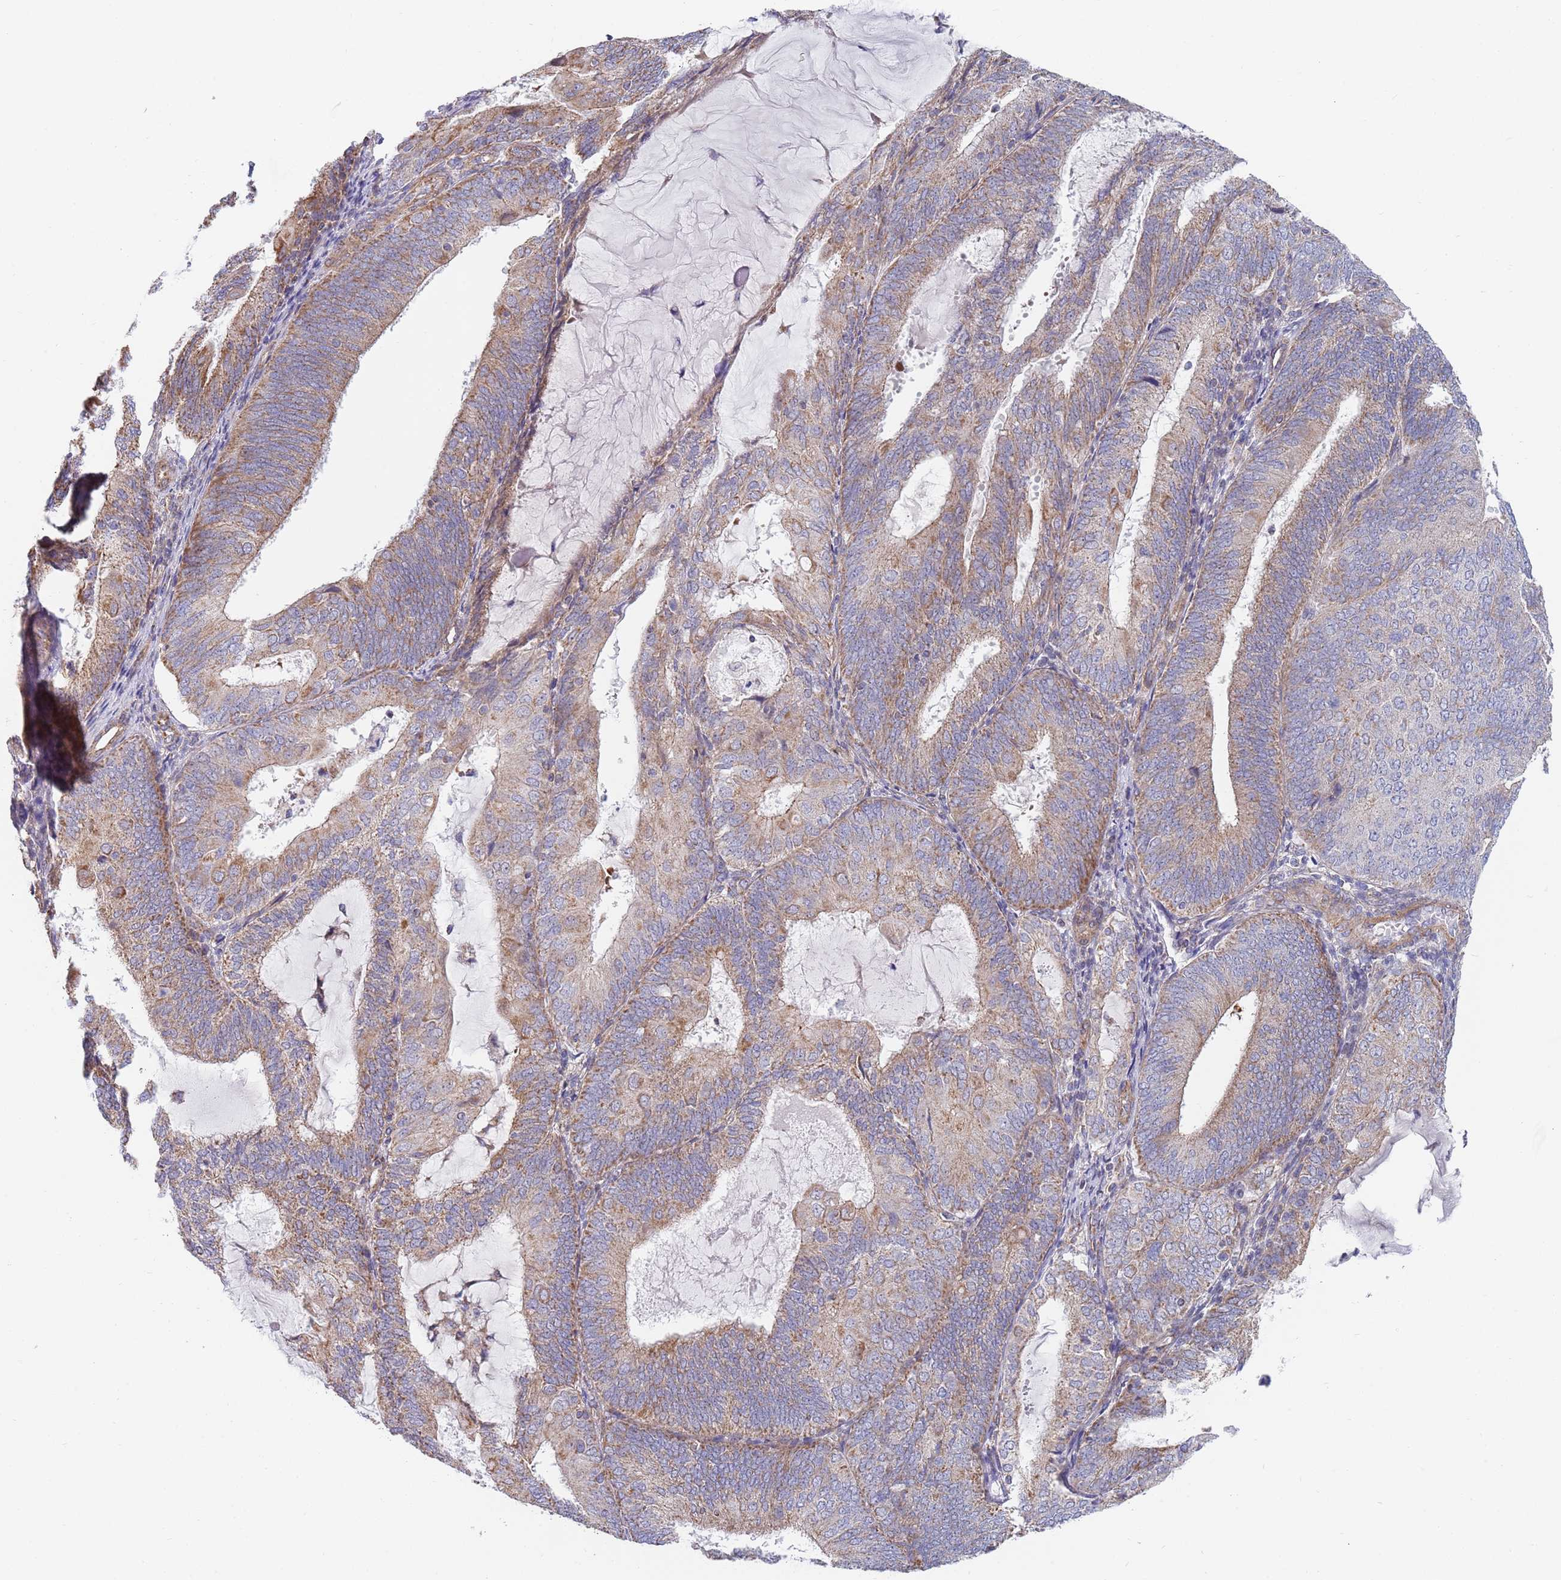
{"staining": {"intensity": "moderate", "quantity": "25%-75%", "location": "cytoplasmic/membranous"}, "tissue": "endometrial cancer", "cell_type": "Tumor cells", "image_type": "cancer", "snomed": [{"axis": "morphology", "description": "Adenocarcinoma, NOS"}, {"axis": "topography", "description": "Endometrium"}], "caption": "Immunohistochemical staining of endometrial adenocarcinoma reveals medium levels of moderate cytoplasmic/membranous protein positivity in approximately 25%-75% of tumor cells.", "gene": "PWWP3A", "patient": {"sex": "female", "age": 81}}